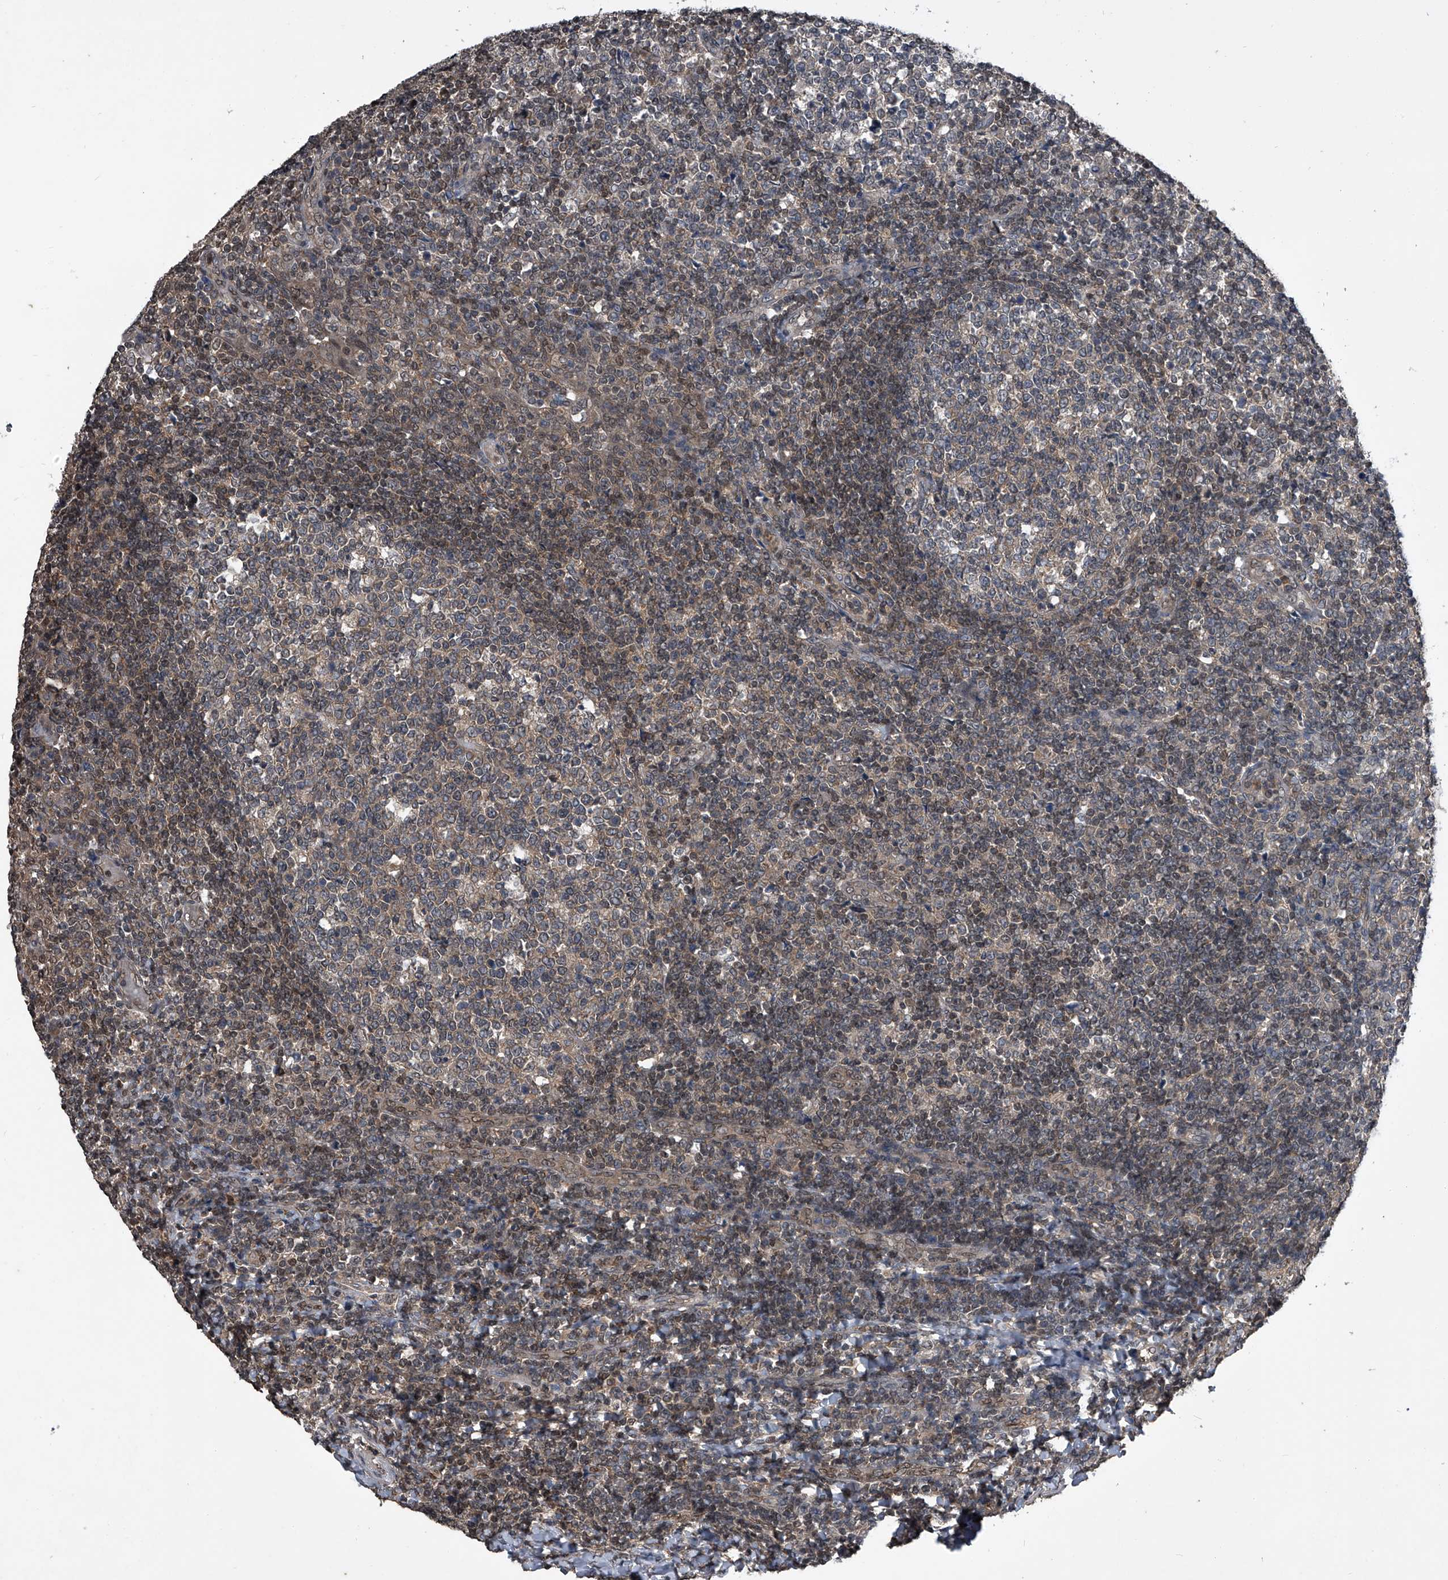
{"staining": {"intensity": "weak", "quantity": "25%-75%", "location": "cytoplasmic/membranous"}, "tissue": "tonsil", "cell_type": "Germinal center cells", "image_type": "normal", "snomed": [{"axis": "morphology", "description": "Normal tissue, NOS"}, {"axis": "topography", "description": "Tonsil"}], "caption": "Protein analysis of benign tonsil displays weak cytoplasmic/membranous positivity in approximately 25%-75% of germinal center cells.", "gene": "TSNAX", "patient": {"sex": "female", "age": 19}}